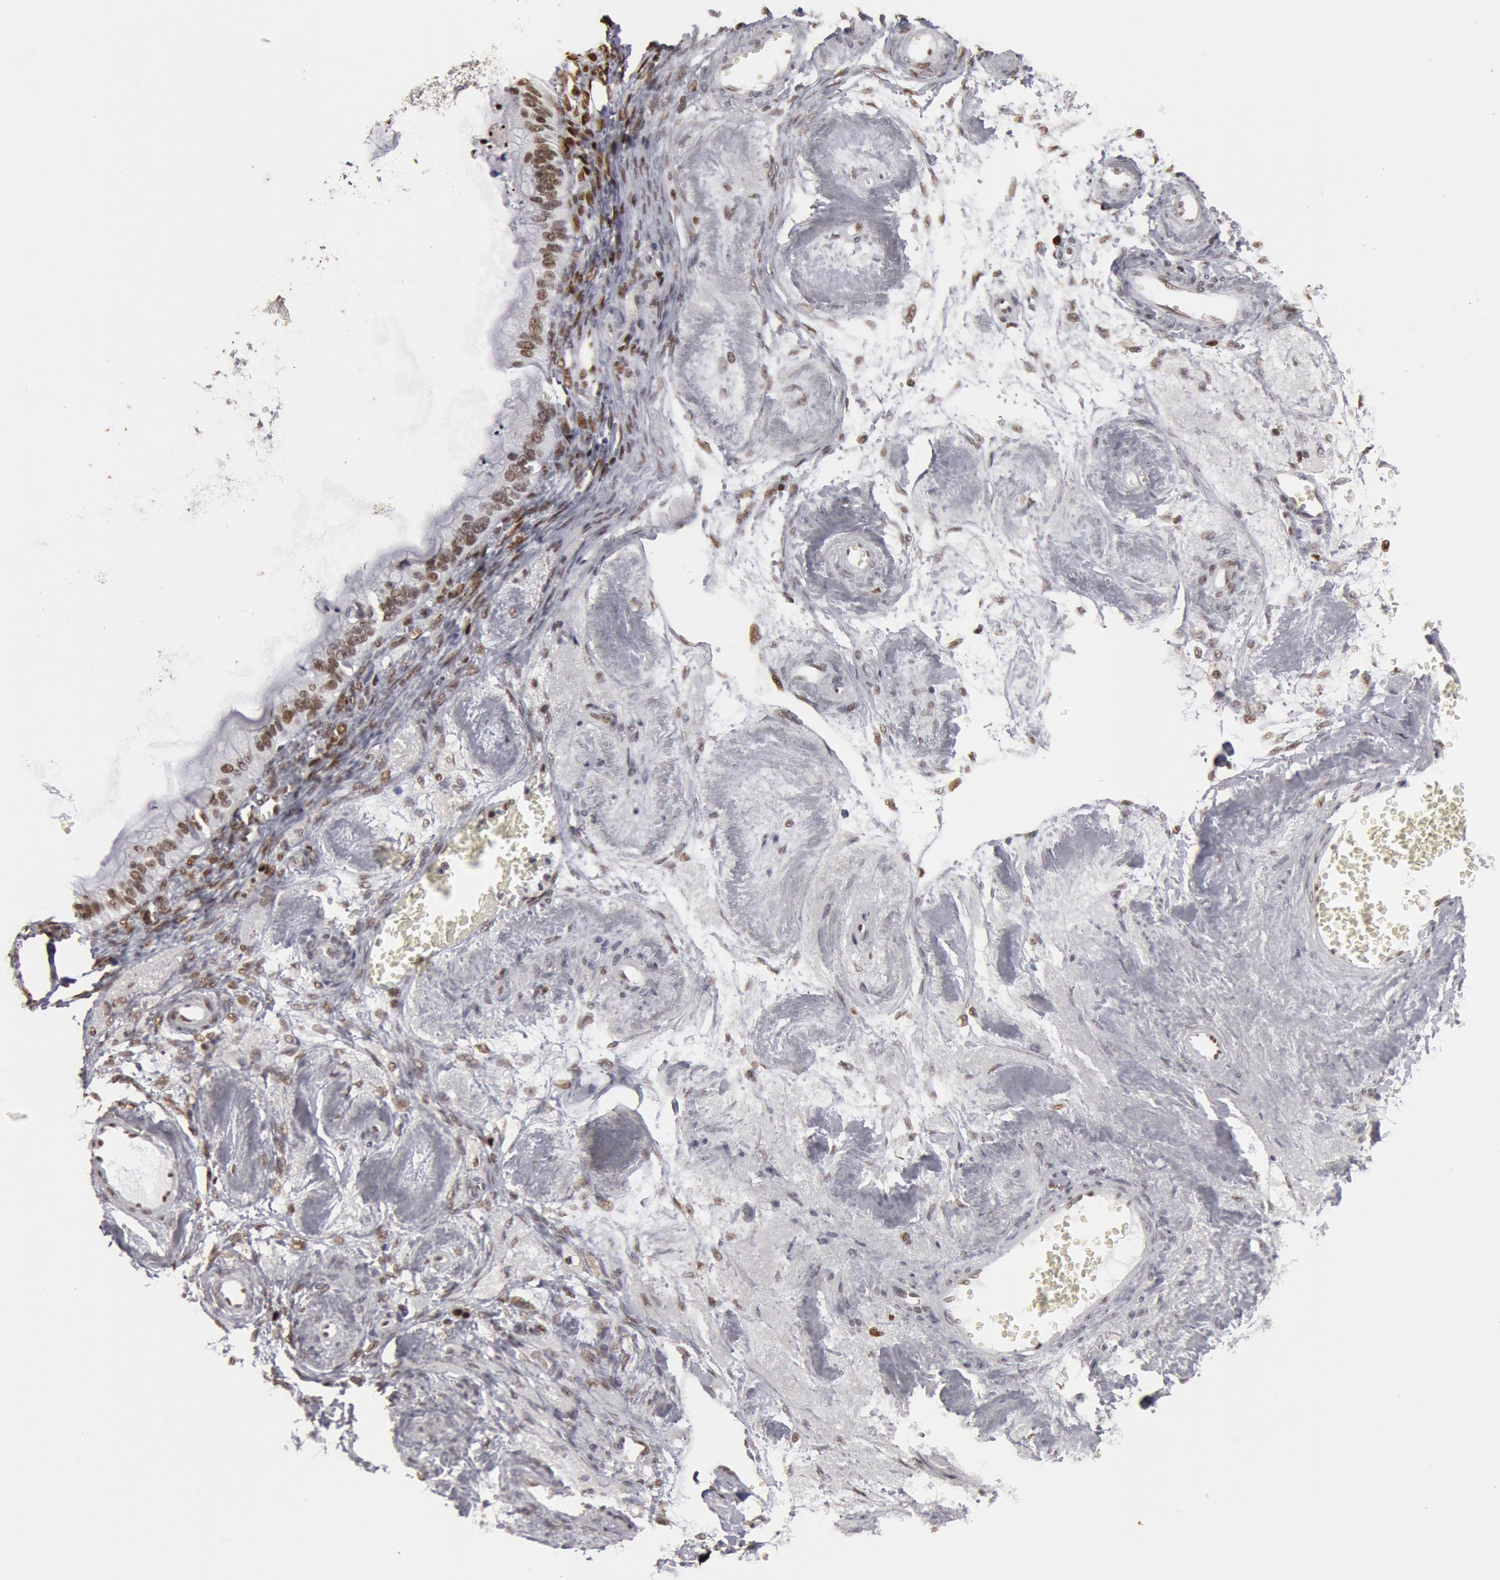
{"staining": {"intensity": "moderate", "quantity": ">75%", "location": "nuclear"}, "tissue": "ovarian cancer", "cell_type": "Tumor cells", "image_type": "cancer", "snomed": [{"axis": "morphology", "description": "Cystadenocarcinoma, mucinous, NOS"}, {"axis": "topography", "description": "Ovary"}], "caption": "A histopathology image of ovarian cancer stained for a protein demonstrates moderate nuclear brown staining in tumor cells.", "gene": "SUB1", "patient": {"sex": "female", "age": 57}}